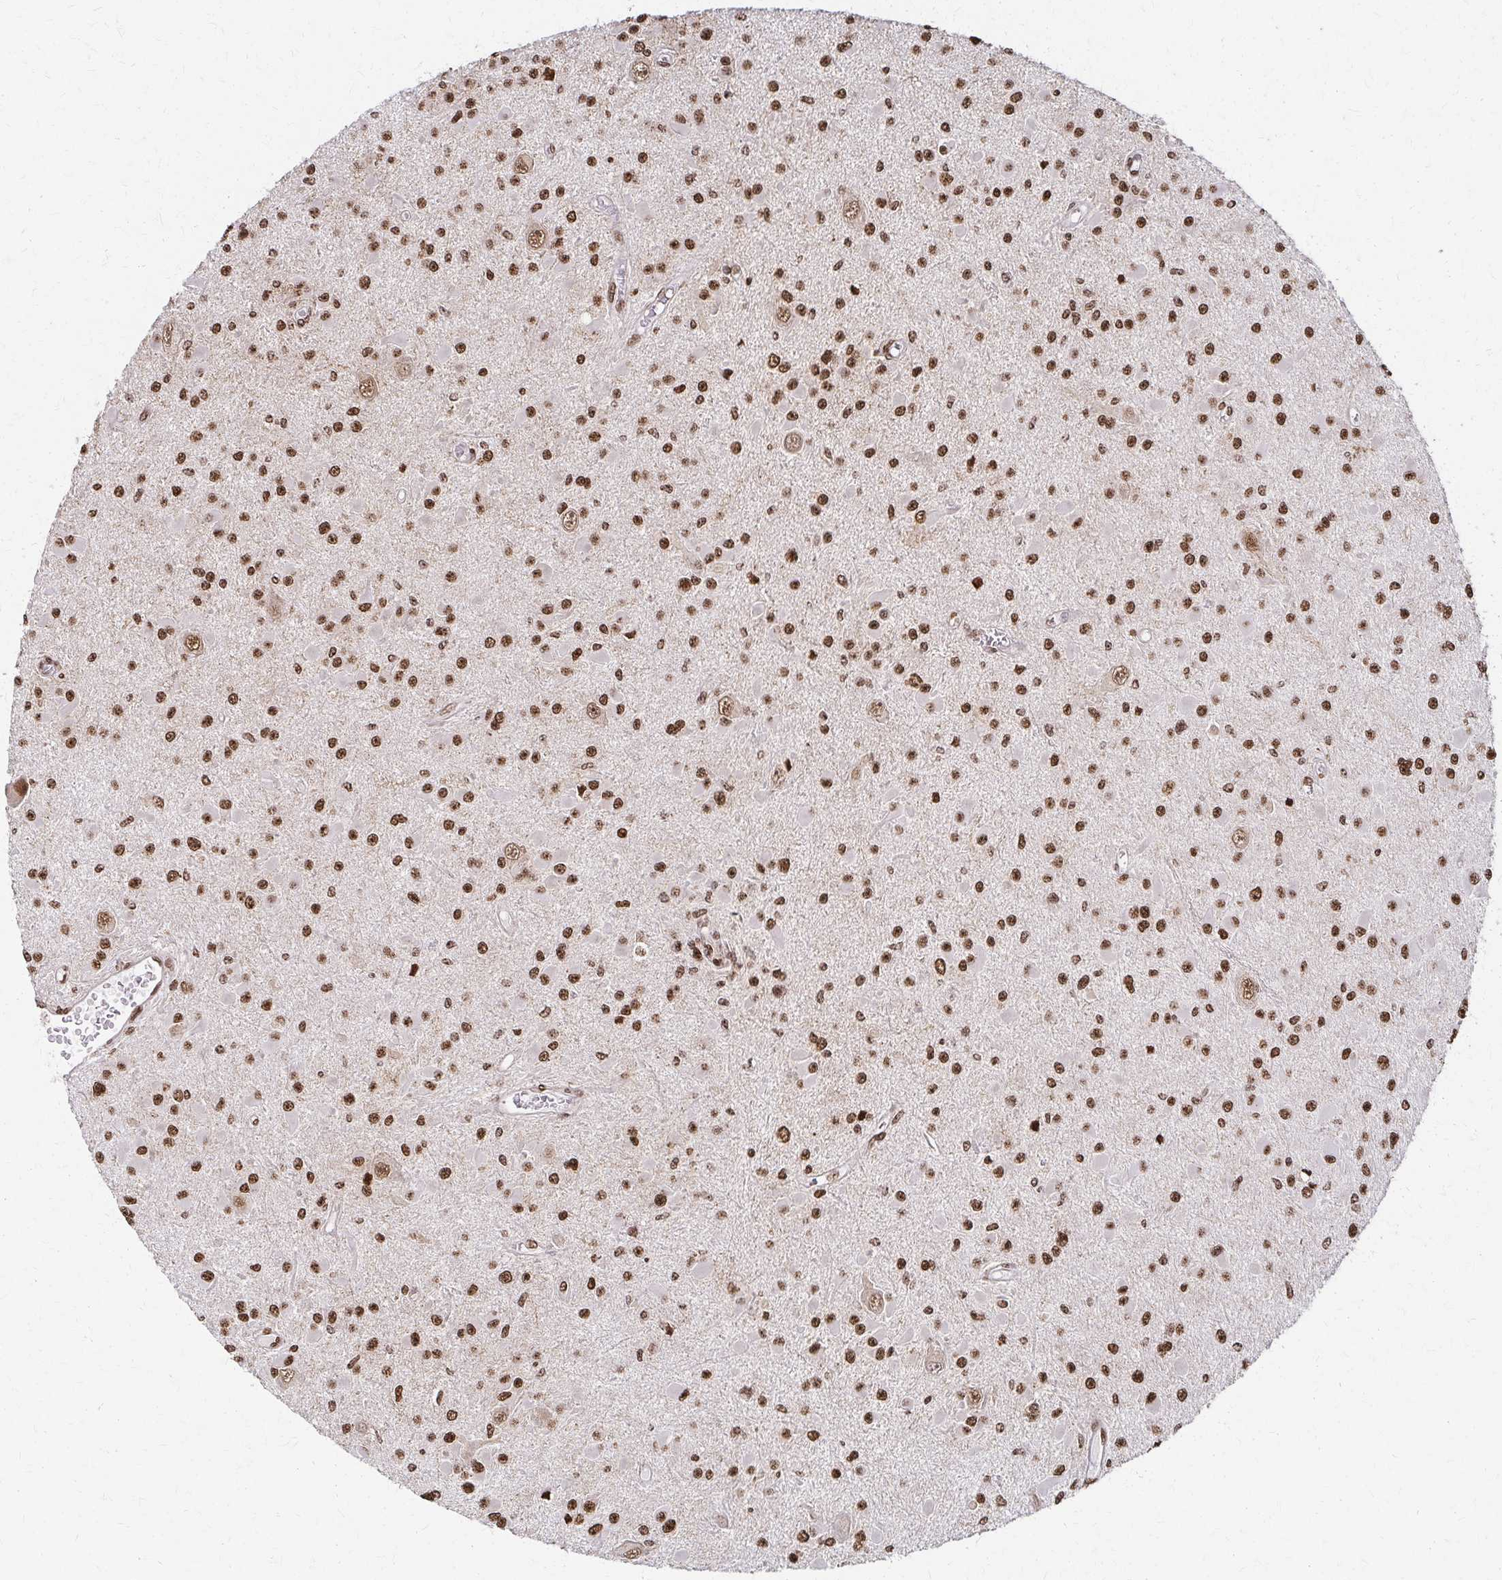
{"staining": {"intensity": "strong", "quantity": ">75%", "location": "nuclear"}, "tissue": "glioma", "cell_type": "Tumor cells", "image_type": "cancer", "snomed": [{"axis": "morphology", "description": "Glioma, malignant, High grade"}, {"axis": "topography", "description": "Brain"}], "caption": "Immunohistochemistry (IHC) staining of glioma, which shows high levels of strong nuclear positivity in approximately >75% of tumor cells indicating strong nuclear protein positivity. The staining was performed using DAB (brown) for protein detection and nuclei were counterstained in hematoxylin (blue).", "gene": "PSMD7", "patient": {"sex": "male", "age": 54}}